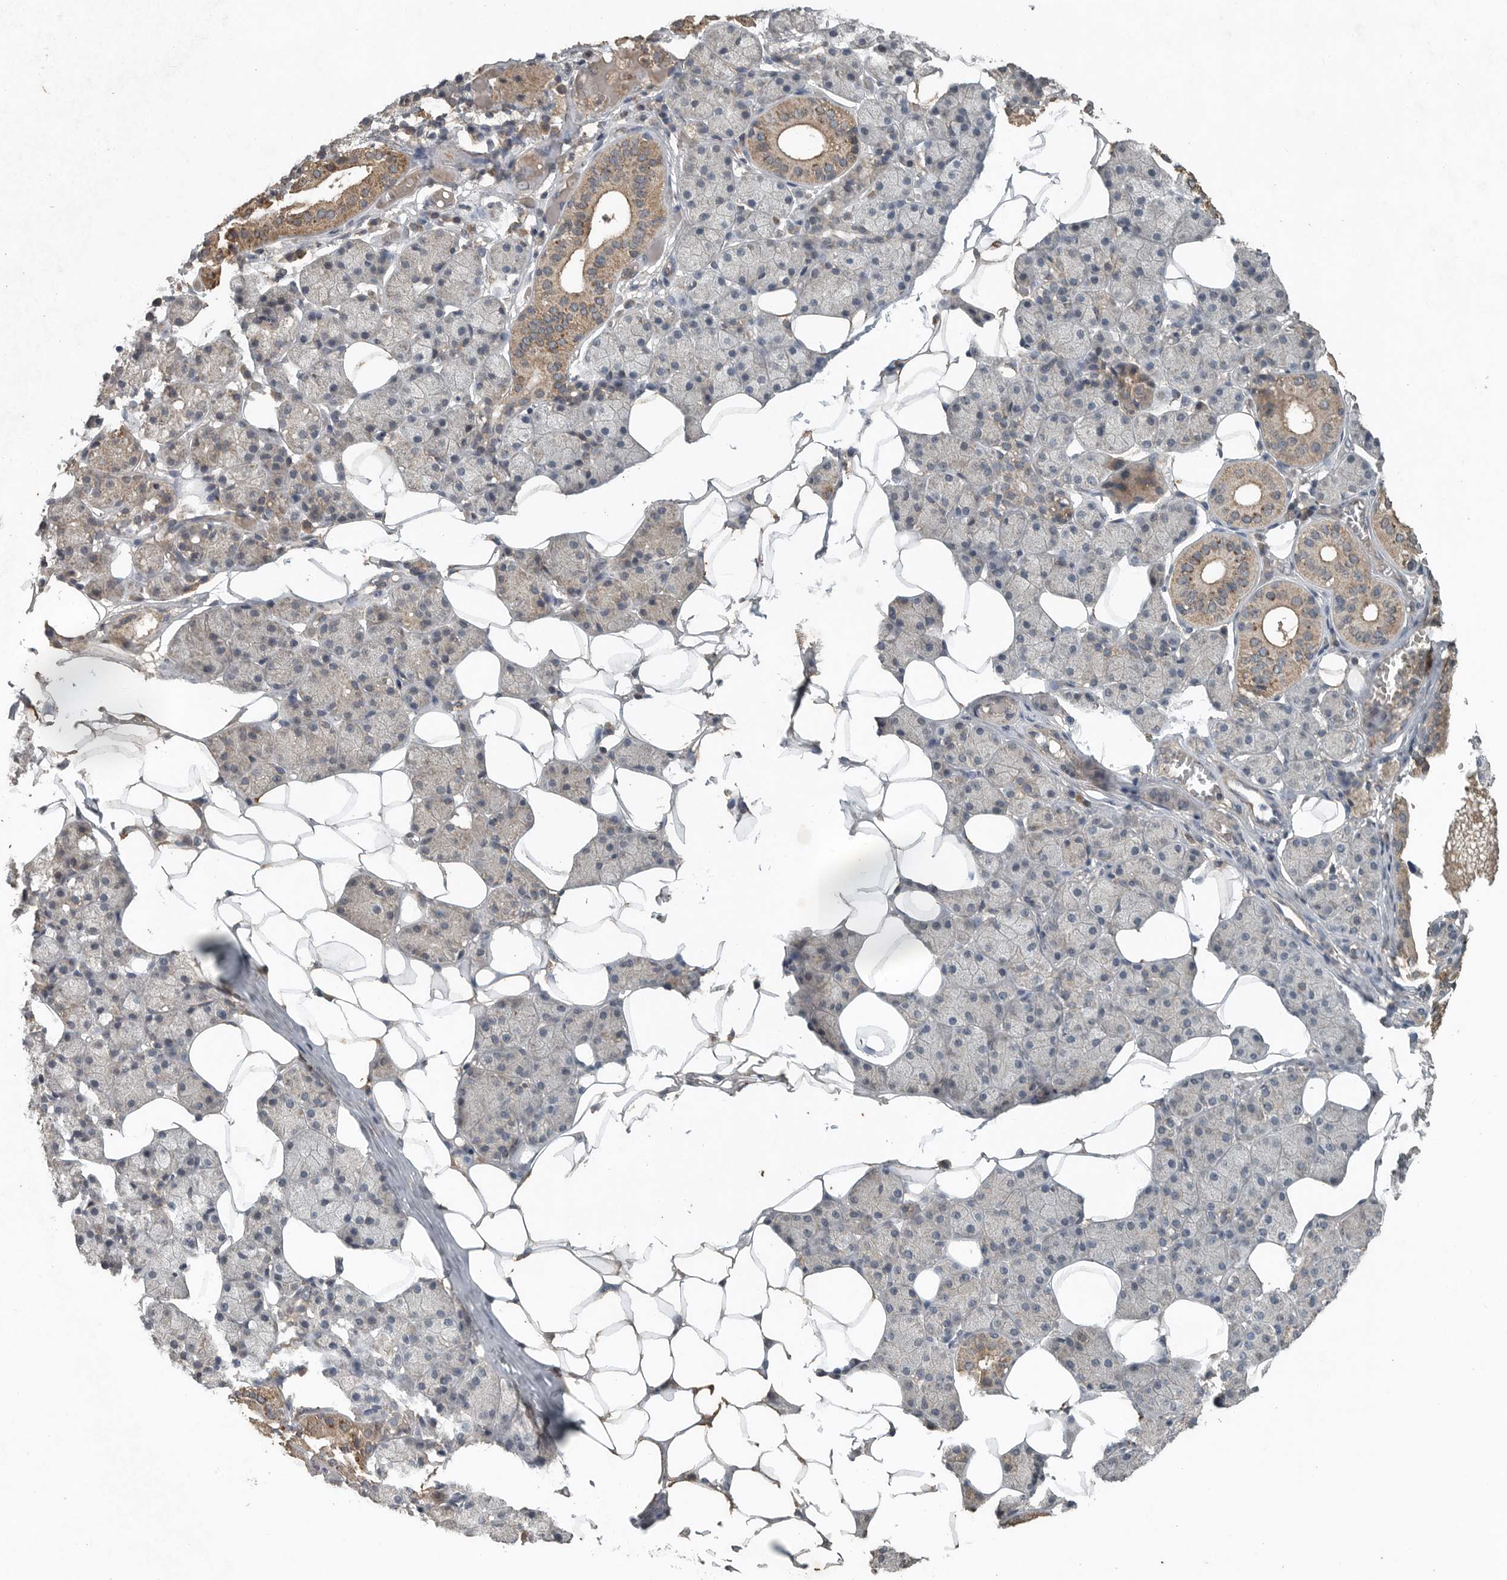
{"staining": {"intensity": "moderate", "quantity": "<25%", "location": "cytoplasmic/membranous"}, "tissue": "salivary gland", "cell_type": "Glandular cells", "image_type": "normal", "snomed": [{"axis": "morphology", "description": "Normal tissue, NOS"}, {"axis": "topography", "description": "Salivary gland"}], "caption": "Benign salivary gland was stained to show a protein in brown. There is low levels of moderate cytoplasmic/membranous staining in approximately <25% of glandular cells.", "gene": "IL6ST", "patient": {"sex": "female", "age": 33}}